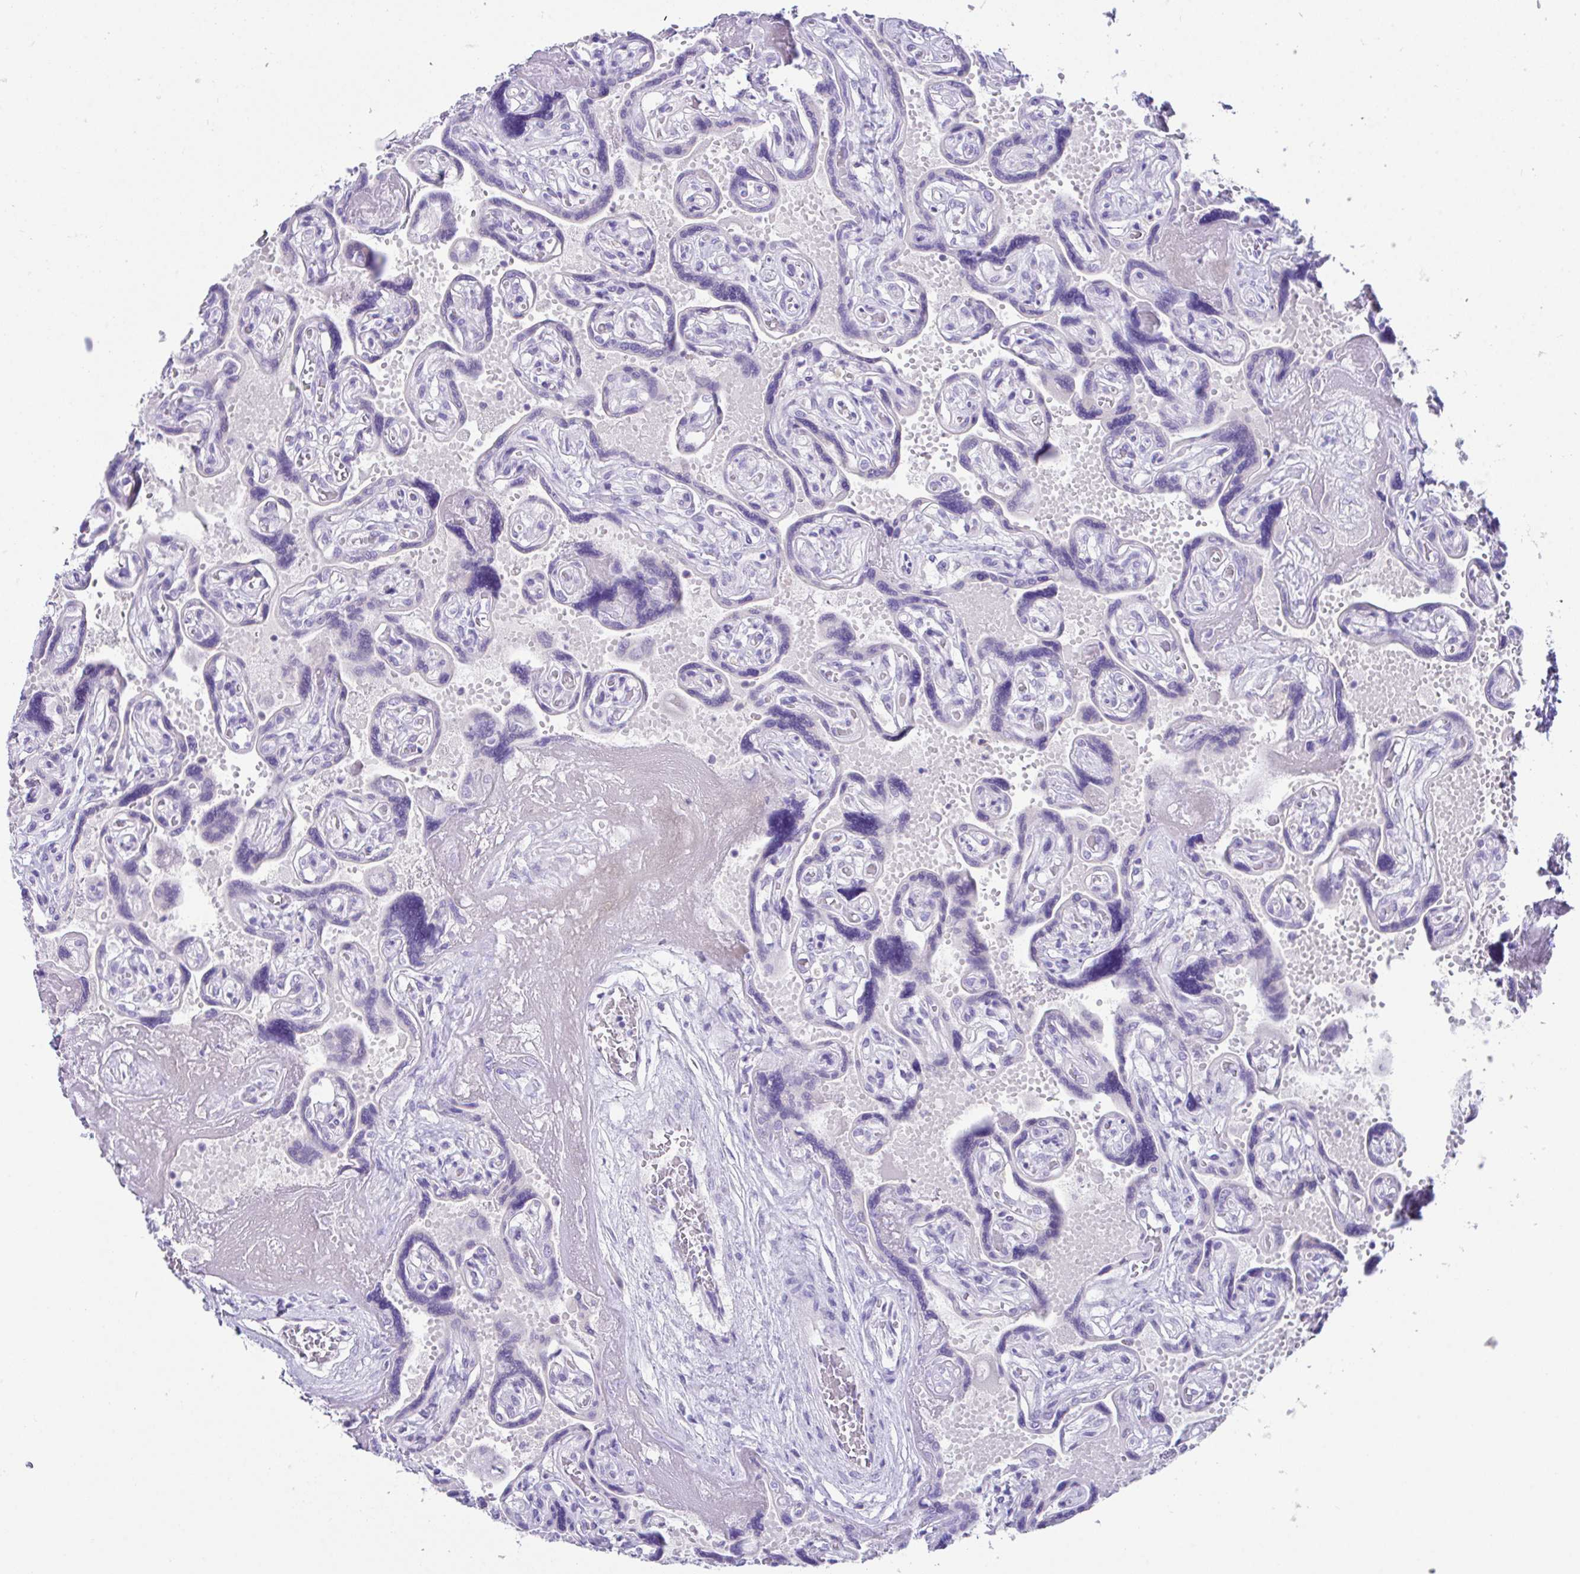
{"staining": {"intensity": "negative", "quantity": "none", "location": "none"}, "tissue": "placenta", "cell_type": "Trophoblastic cells", "image_type": "normal", "snomed": [{"axis": "morphology", "description": "Normal tissue, NOS"}, {"axis": "topography", "description": "Placenta"}], "caption": "High magnification brightfield microscopy of normal placenta stained with DAB (3,3'-diaminobenzidine) (brown) and counterstained with hematoxylin (blue): trophoblastic cells show no significant positivity. Nuclei are stained in blue.", "gene": "HOXB4", "patient": {"sex": "female", "age": 32}}